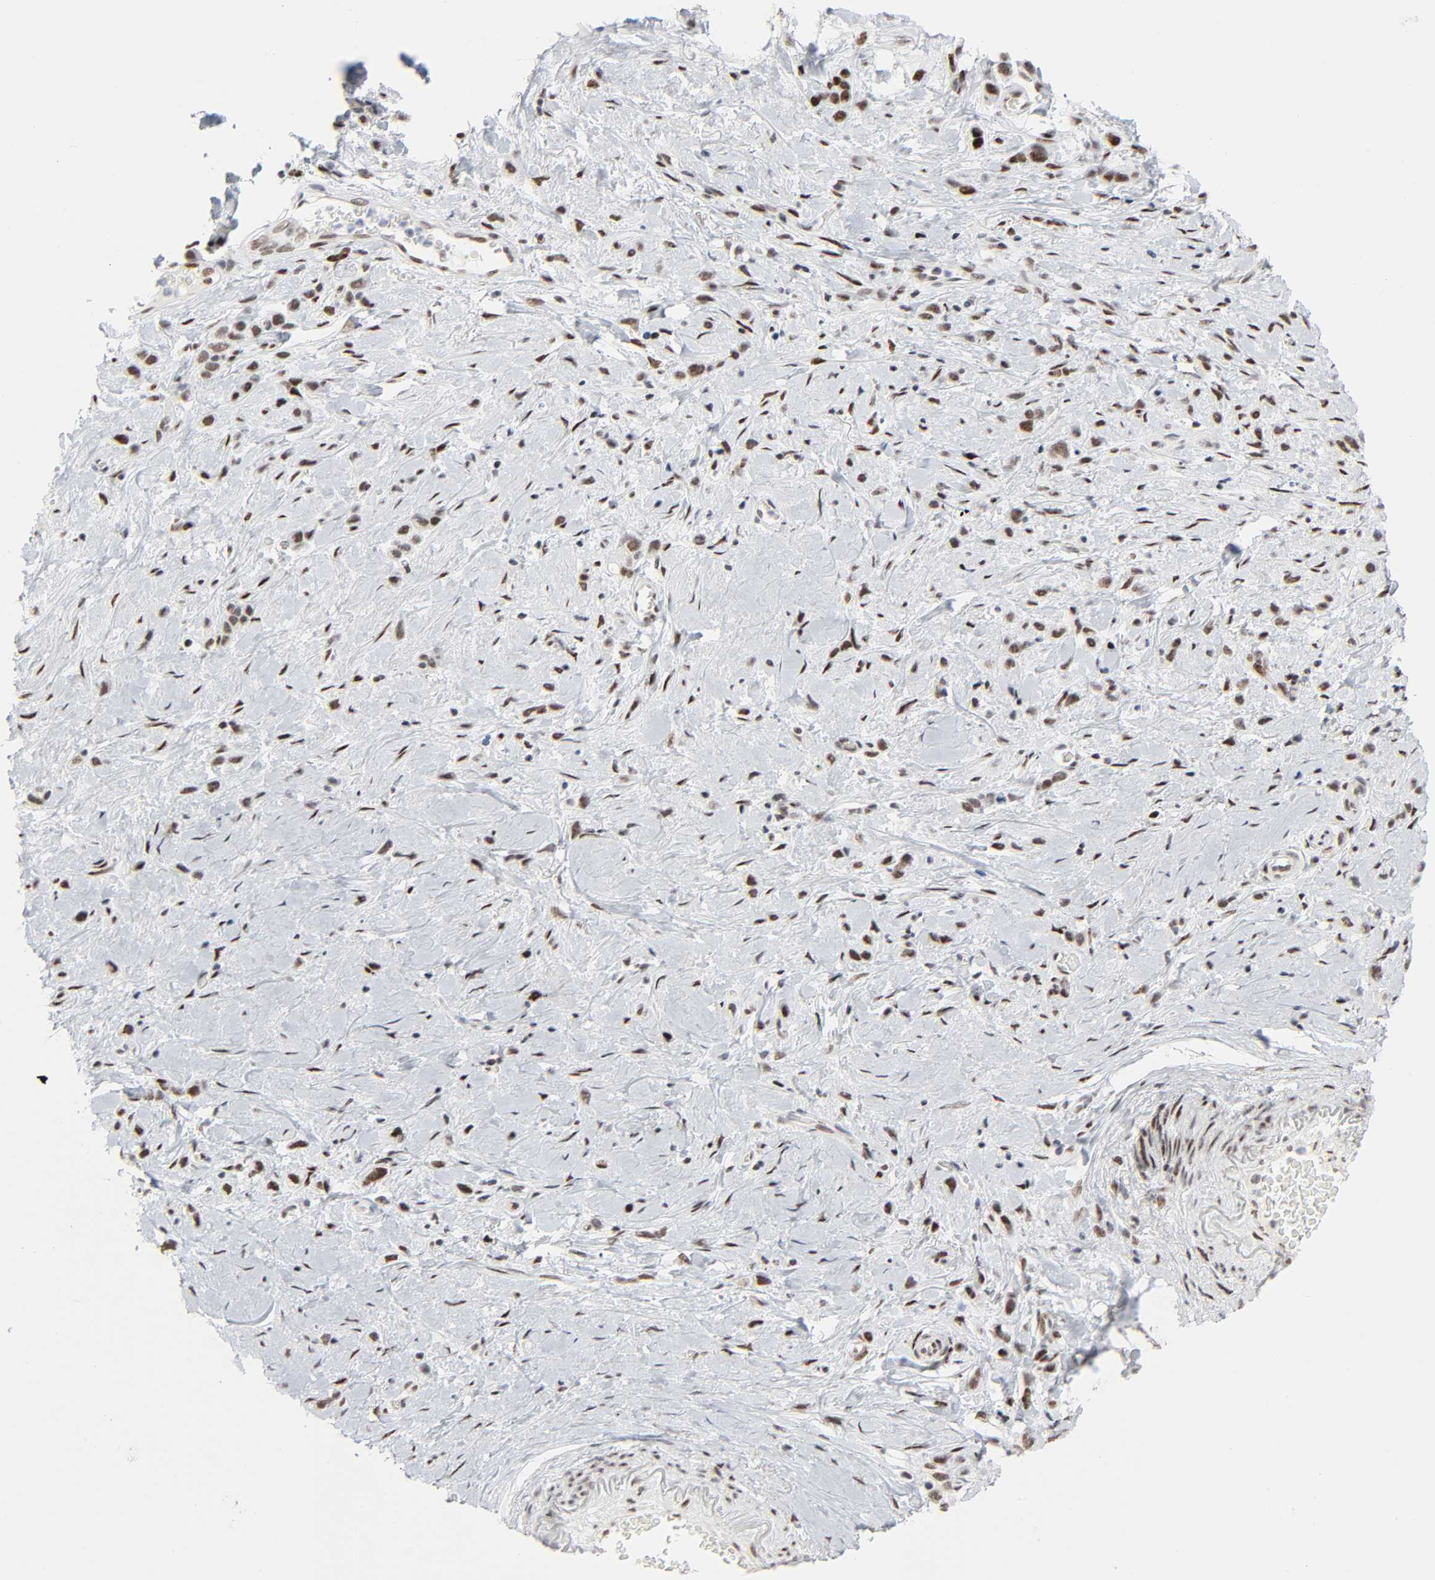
{"staining": {"intensity": "strong", "quantity": ">75%", "location": "nuclear"}, "tissue": "stomach cancer", "cell_type": "Tumor cells", "image_type": "cancer", "snomed": [{"axis": "morphology", "description": "Normal tissue, NOS"}, {"axis": "morphology", "description": "Adenocarcinoma, NOS"}, {"axis": "morphology", "description": "Adenocarcinoma, High grade"}, {"axis": "topography", "description": "Stomach, upper"}, {"axis": "topography", "description": "Stomach"}], "caption": "High-power microscopy captured an immunohistochemistry image of stomach cancer, revealing strong nuclear positivity in approximately >75% of tumor cells.", "gene": "HSF1", "patient": {"sex": "female", "age": 65}}